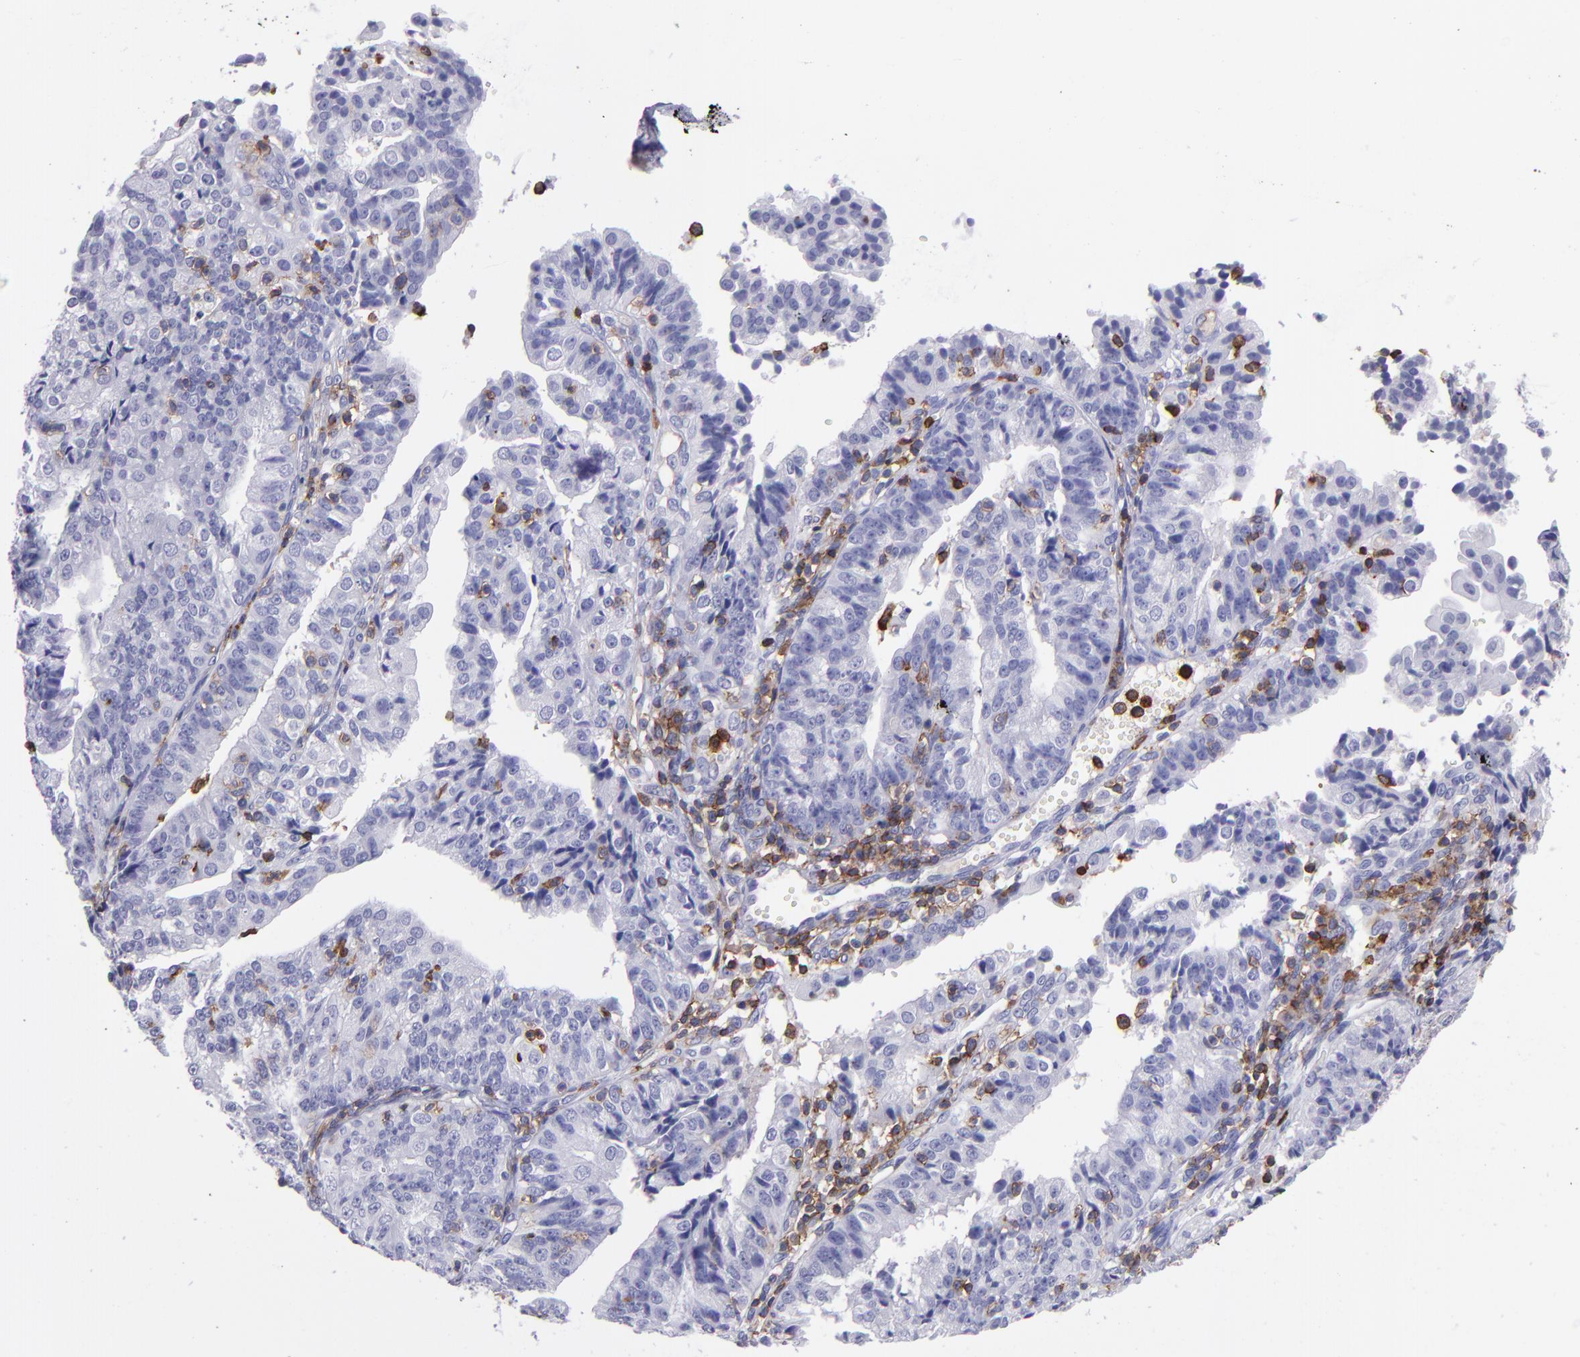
{"staining": {"intensity": "negative", "quantity": "none", "location": "none"}, "tissue": "endometrial cancer", "cell_type": "Tumor cells", "image_type": "cancer", "snomed": [{"axis": "morphology", "description": "Adenocarcinoma, NOS"}, {"axis": "topography", "description": "Endometrium"}], "caption": "A high-resolution histopathology image shows immunohistochemistry staining of endometrial cancer, which shows no significant positivity in tumor cells.", "gene": "ICAM3", "patient": {"sex": "female", "age": 56}}